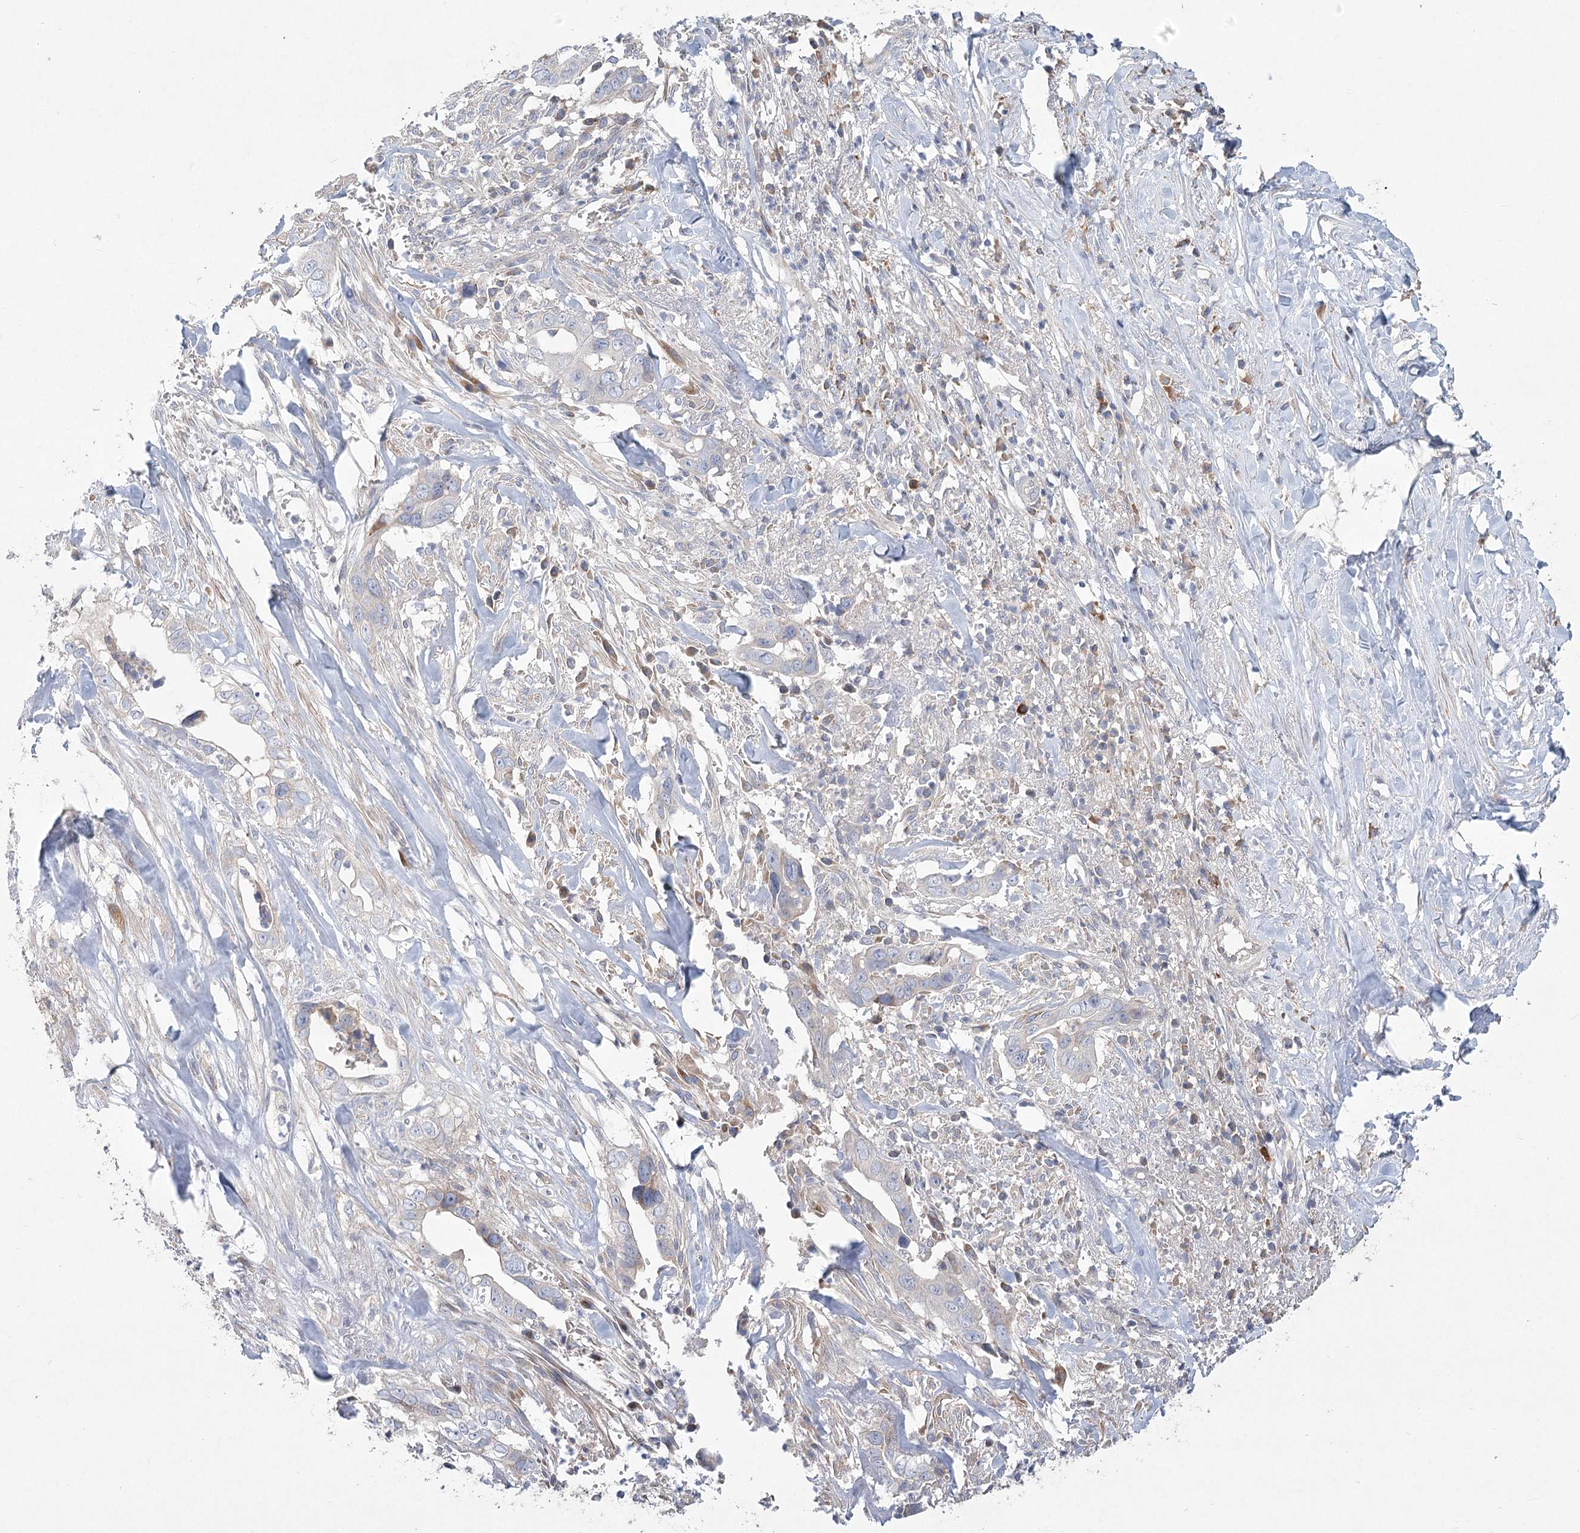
{"staining": {"intensity": "negative", "quantity": "none", "location": "none"}, "tissue": "liver cancer", "cell_type": "Tumor cells", "image_type": "cancer", "snomed": [{"axis": "morphology", "description": "Cholangiocarcinoma"}, {"axis": "topography", "description": "Liver"}], "caption": "A micrograph of human cholangiocarcinoma (liver) is negative for staining in tumor cells. Nuclei are stained in blue.", "gene": "CAMTA1", "patient": {"sex": "female", "age": 79}}